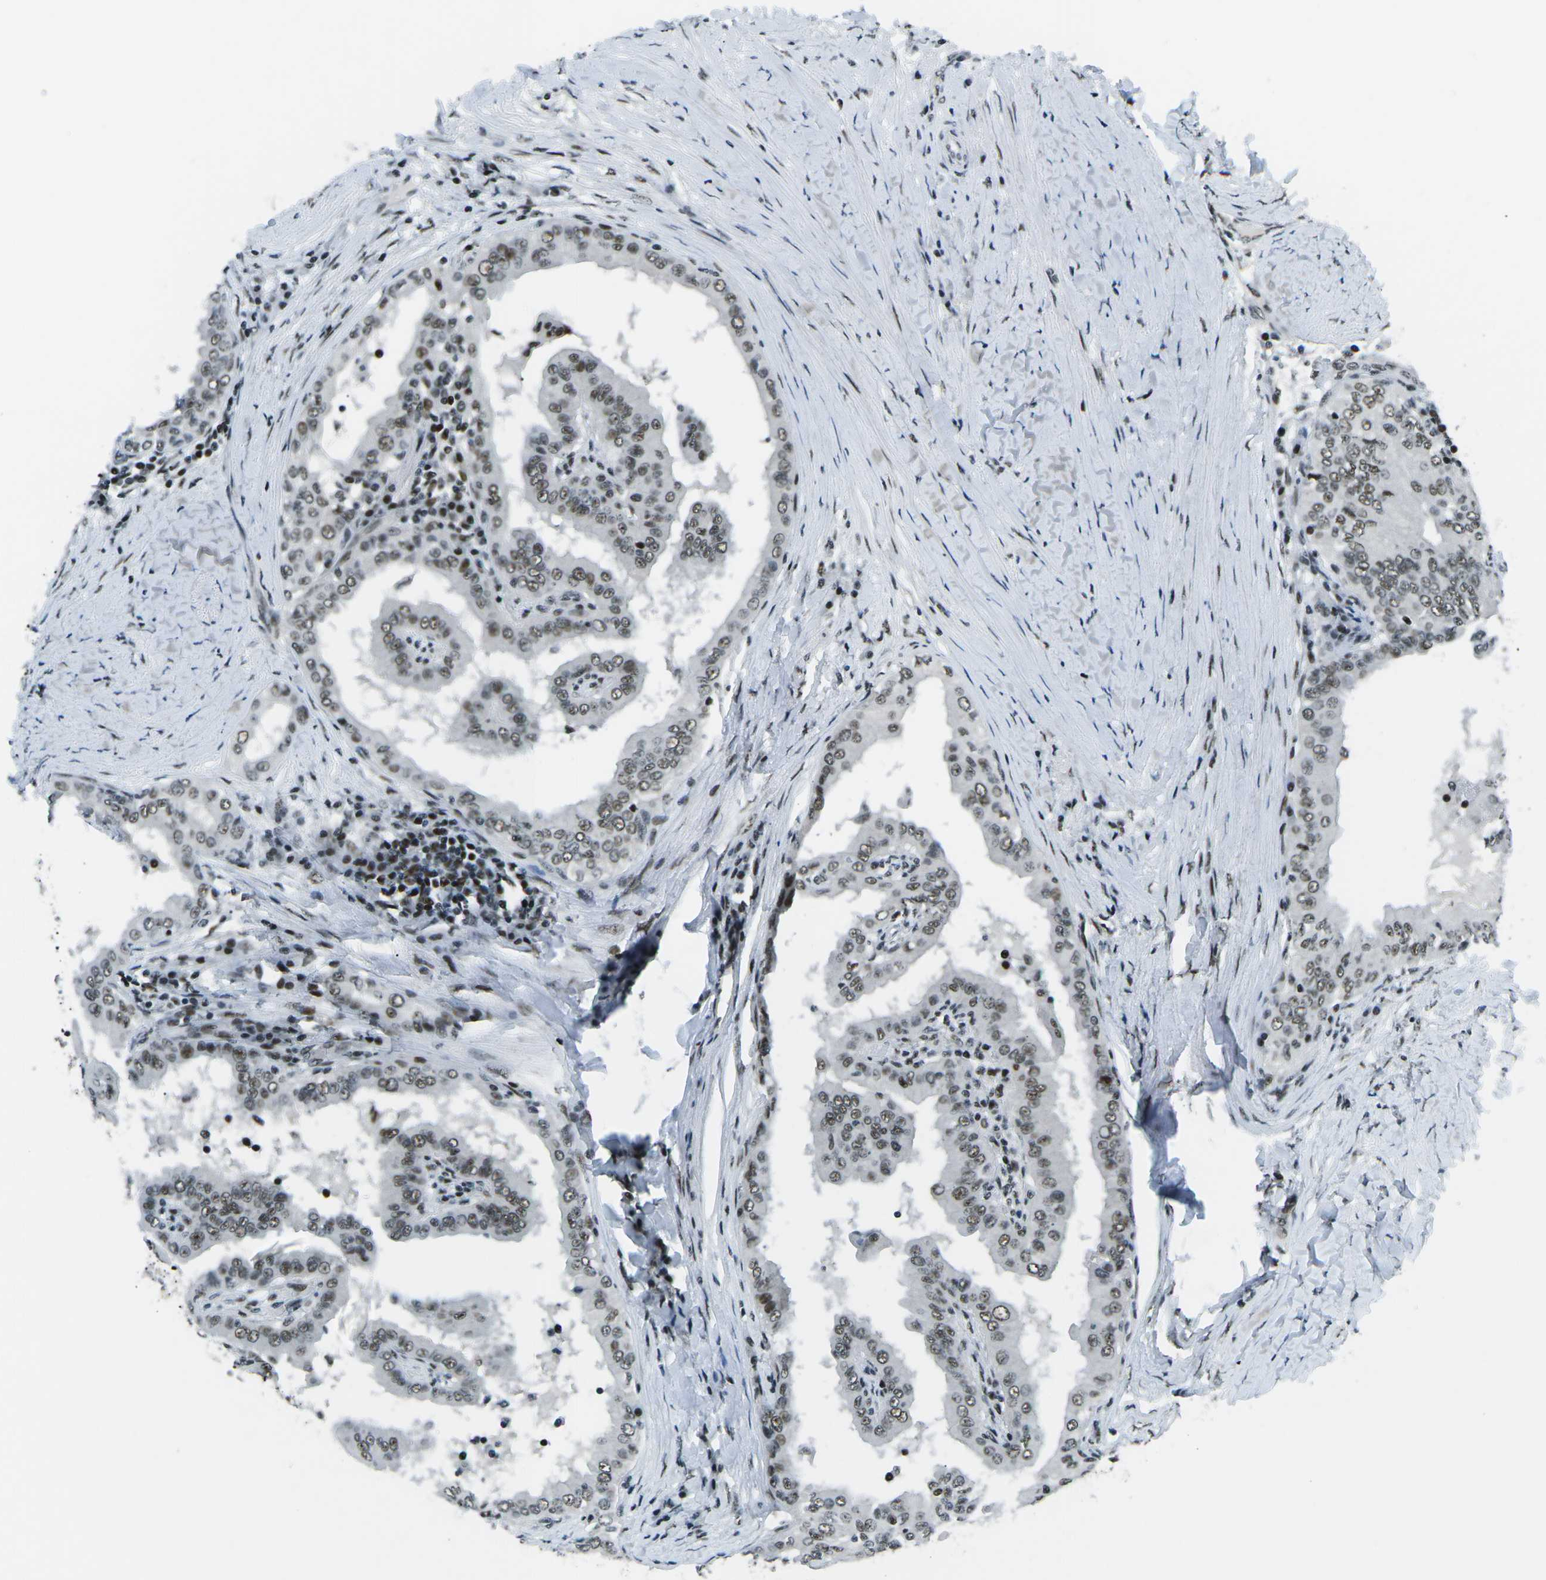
{"staining": {"intensity": "moderate", "quantity": ">75%", "location": "nuclear"}, "tissue": "thyroid cancer", "cell_type": "Tumor cells", "image_type": "cancer", "snomed": [{"axis": "morphology", "description": "Papillary adenocarcinoma, NOS"}, {"axis": "topography", "description": "Thyroid gland"}], "caption": "There is medium levels of moderate nuclear expression in tumor cells of papillary adenocarcinoma (thyroid), as demonstrated by immunohistochemical staining (brown color).", "gene": "RBL2", "patient": {"sex": "male", "age": 33}}